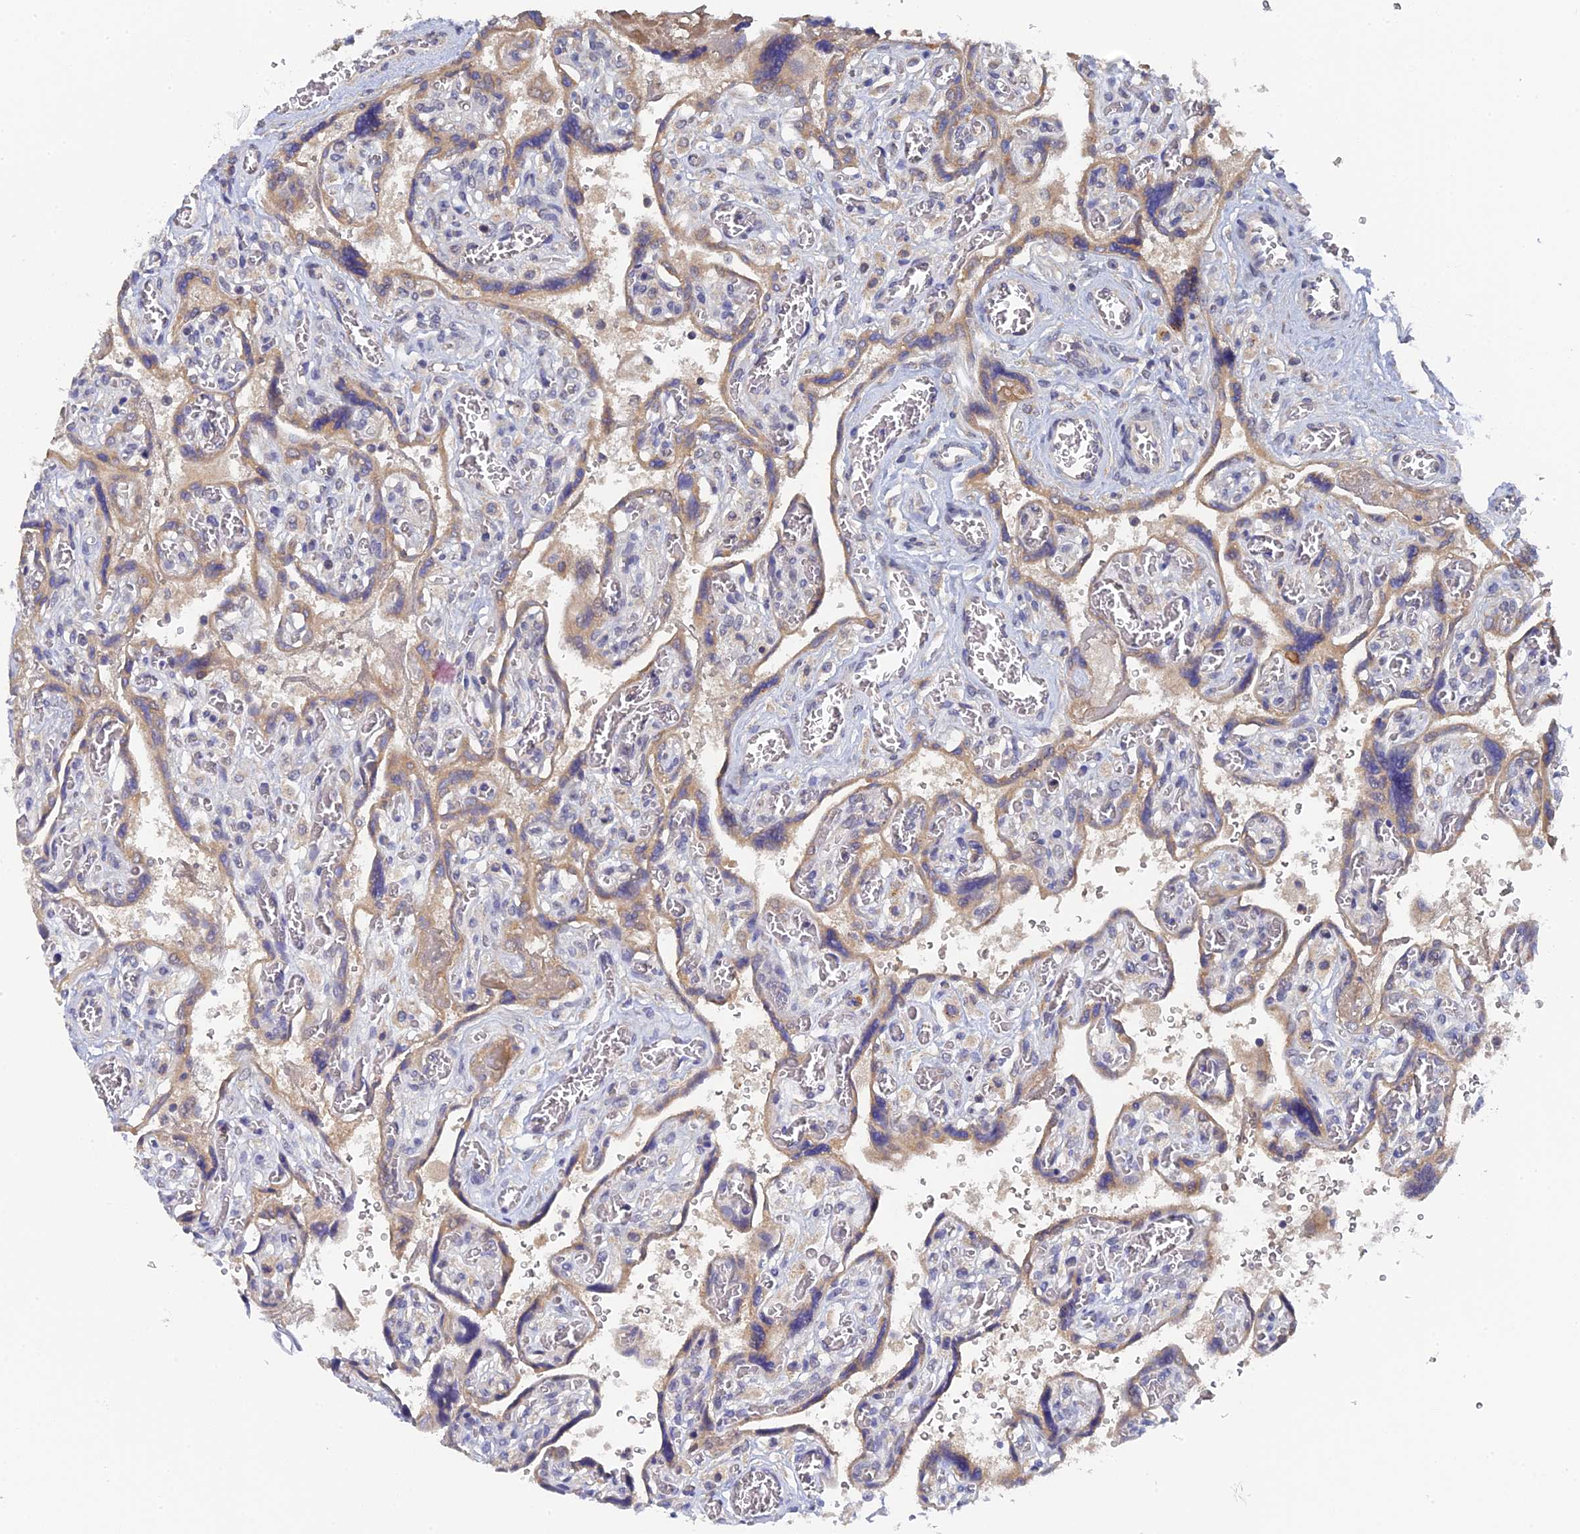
{"staining": {"intensity": "moderate", "quantity": ">75%", "location": "cytoplasmic/membranous"}, "tissue": "placenta", "cell_type": "Trophoblastic cells", "image_type": "normal", "snomed": [{"axis": "morphology", "description": "Normal tissue, NOS"}, {"axis": "topography", "description": "Placenta"}], "caption": "Immunohistochemical staining of benign human placenta exhibits moderate cytoplasmic/membranous protein staining in about >75% of trophoblastic cells. The protein is shown in brown color, while the nuclei are stained blue.", "gene": "MIGA2", "patient": {"sex": "female", "age": 39}}